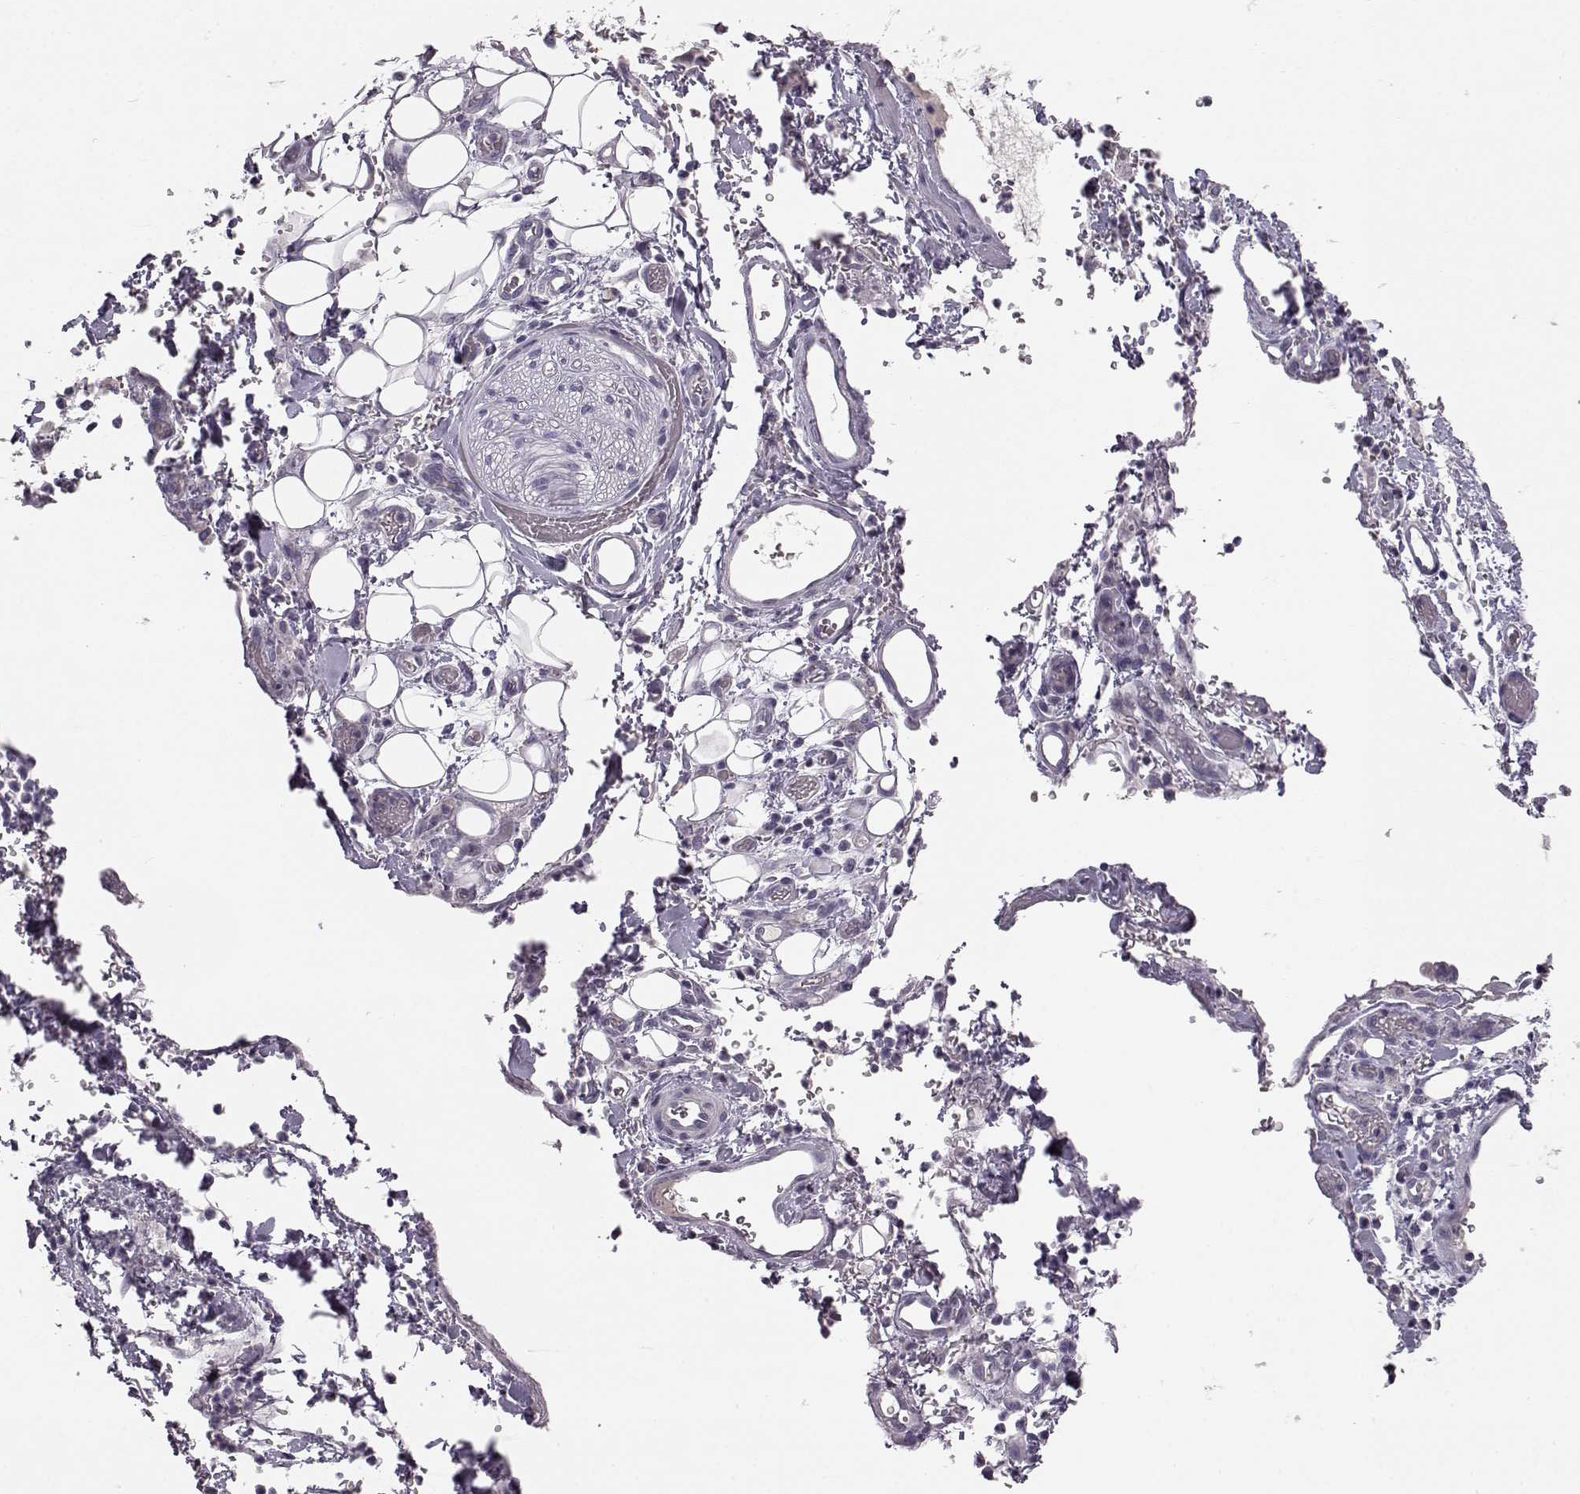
{"staining": {"intensity": "negative", "quantity": "none", "location": "none"}, "tissue": "stomach cancer", "cell_type": "Tumor cells", "image_type": "cancer", "snomed": [{"axis": "morphology", "description": "Normal tissue, NOS"}, {"axis": "morphology", "description": "Adenocarcinoma, NOS"}, {"axis": "topography", "description": "Esophagus"}, {"axis": "topography", "description": "Stomach, upper"}], "caption": "Stomach cancer (adenocarcinoma) stained for a protein using IHC displays no positivity tumor cells.", "gene": "BFSP2", "patient": {"sex": "male", "age": 74}}